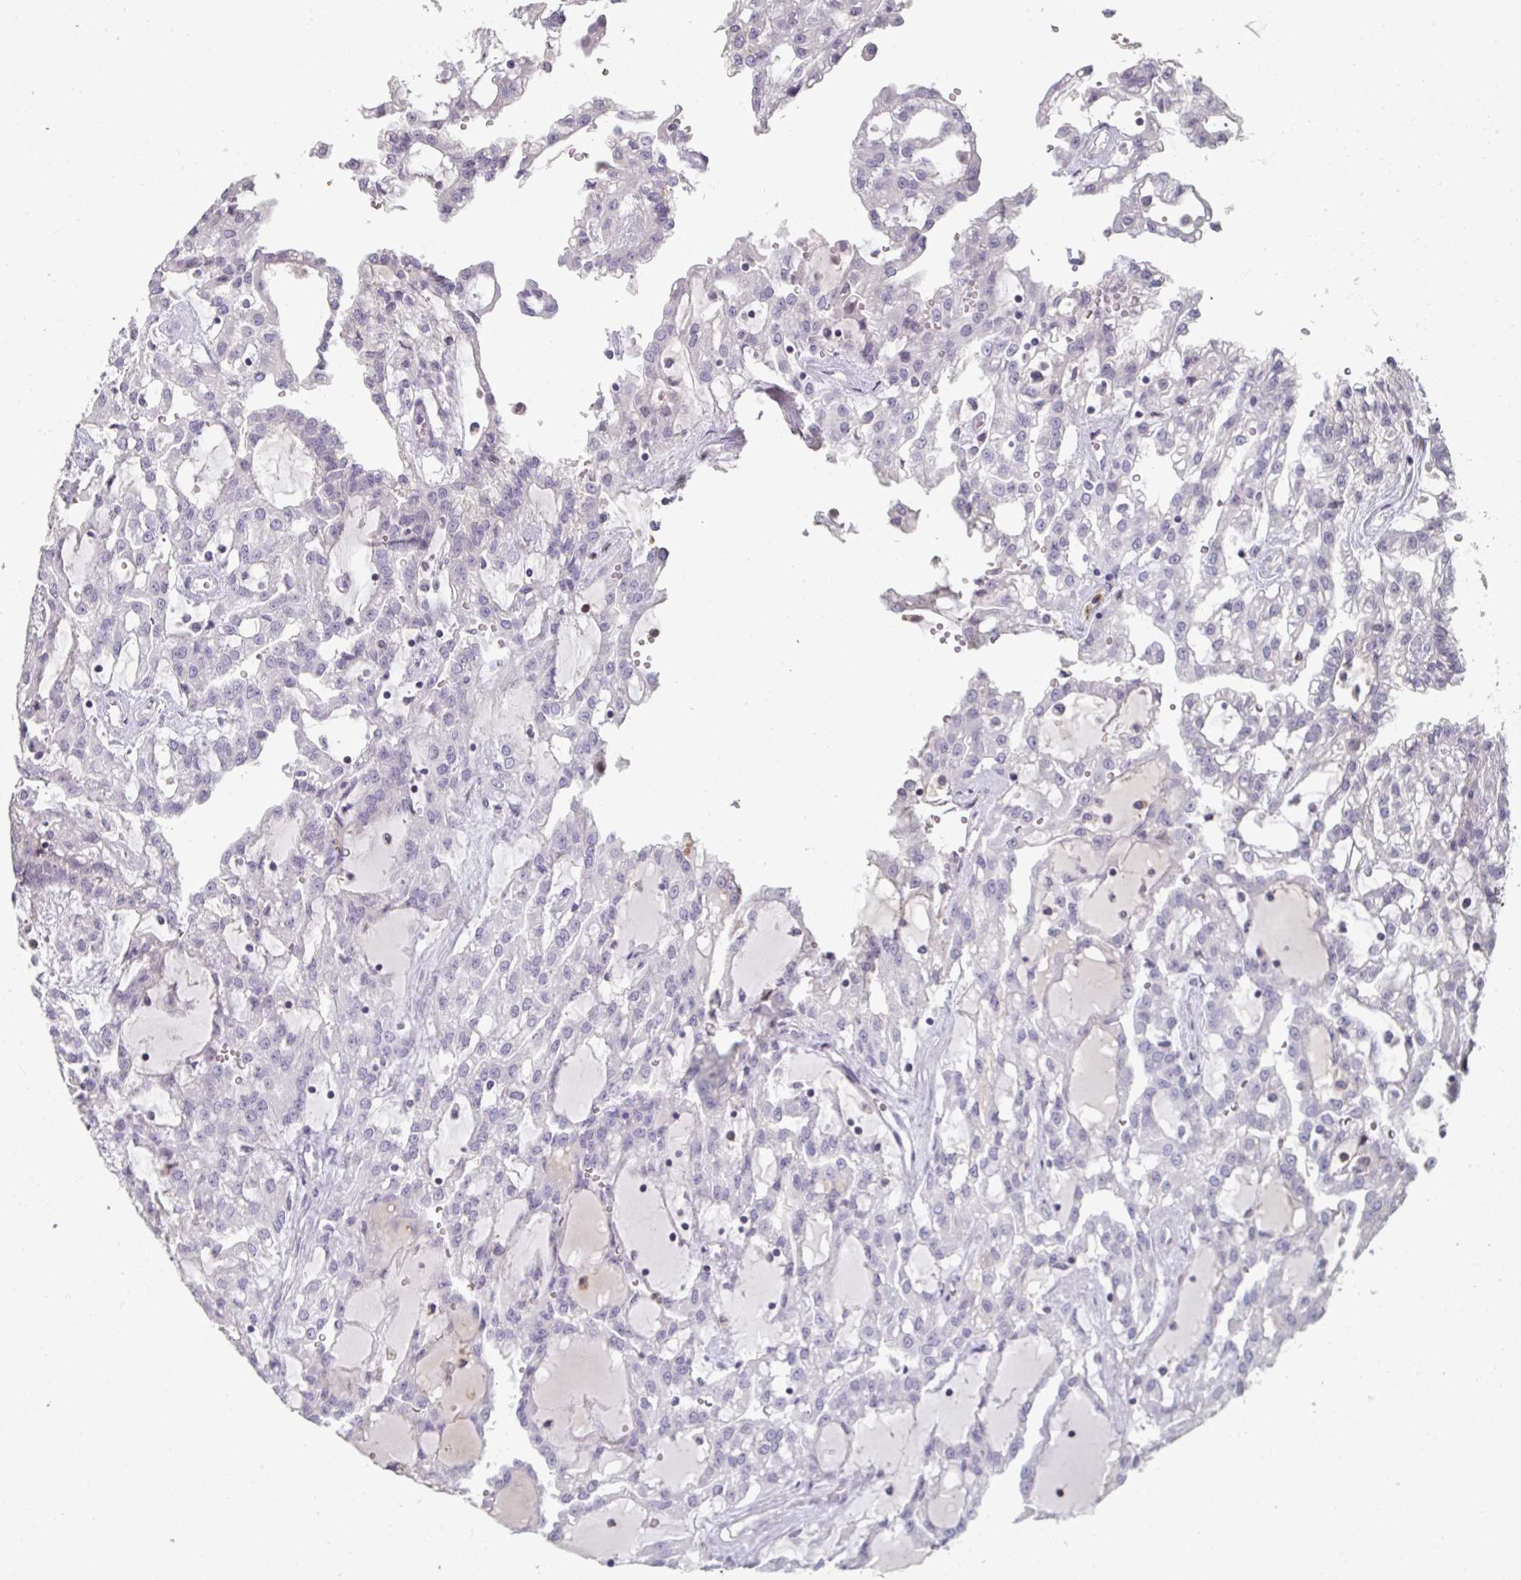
{"staining": {"intensity": "negative", "quantity": "none", "location": "none"}, "tissue": "renal cancer", "cell_type": "Tumor cells", "image_type": "cancer", "snomed": [{"axis": "morphology", "description": "Adenocarcinoma, NOS"}, {"axis": "topography", "description": "Kidney"}], "caption": "An IHC micrograph of renal adenocarcinoma is shown. There is no staining in tumor cells of renal adenocarcinoma.", "gene": "A1CF", "patient": {"sex": "male", "age": 63}}